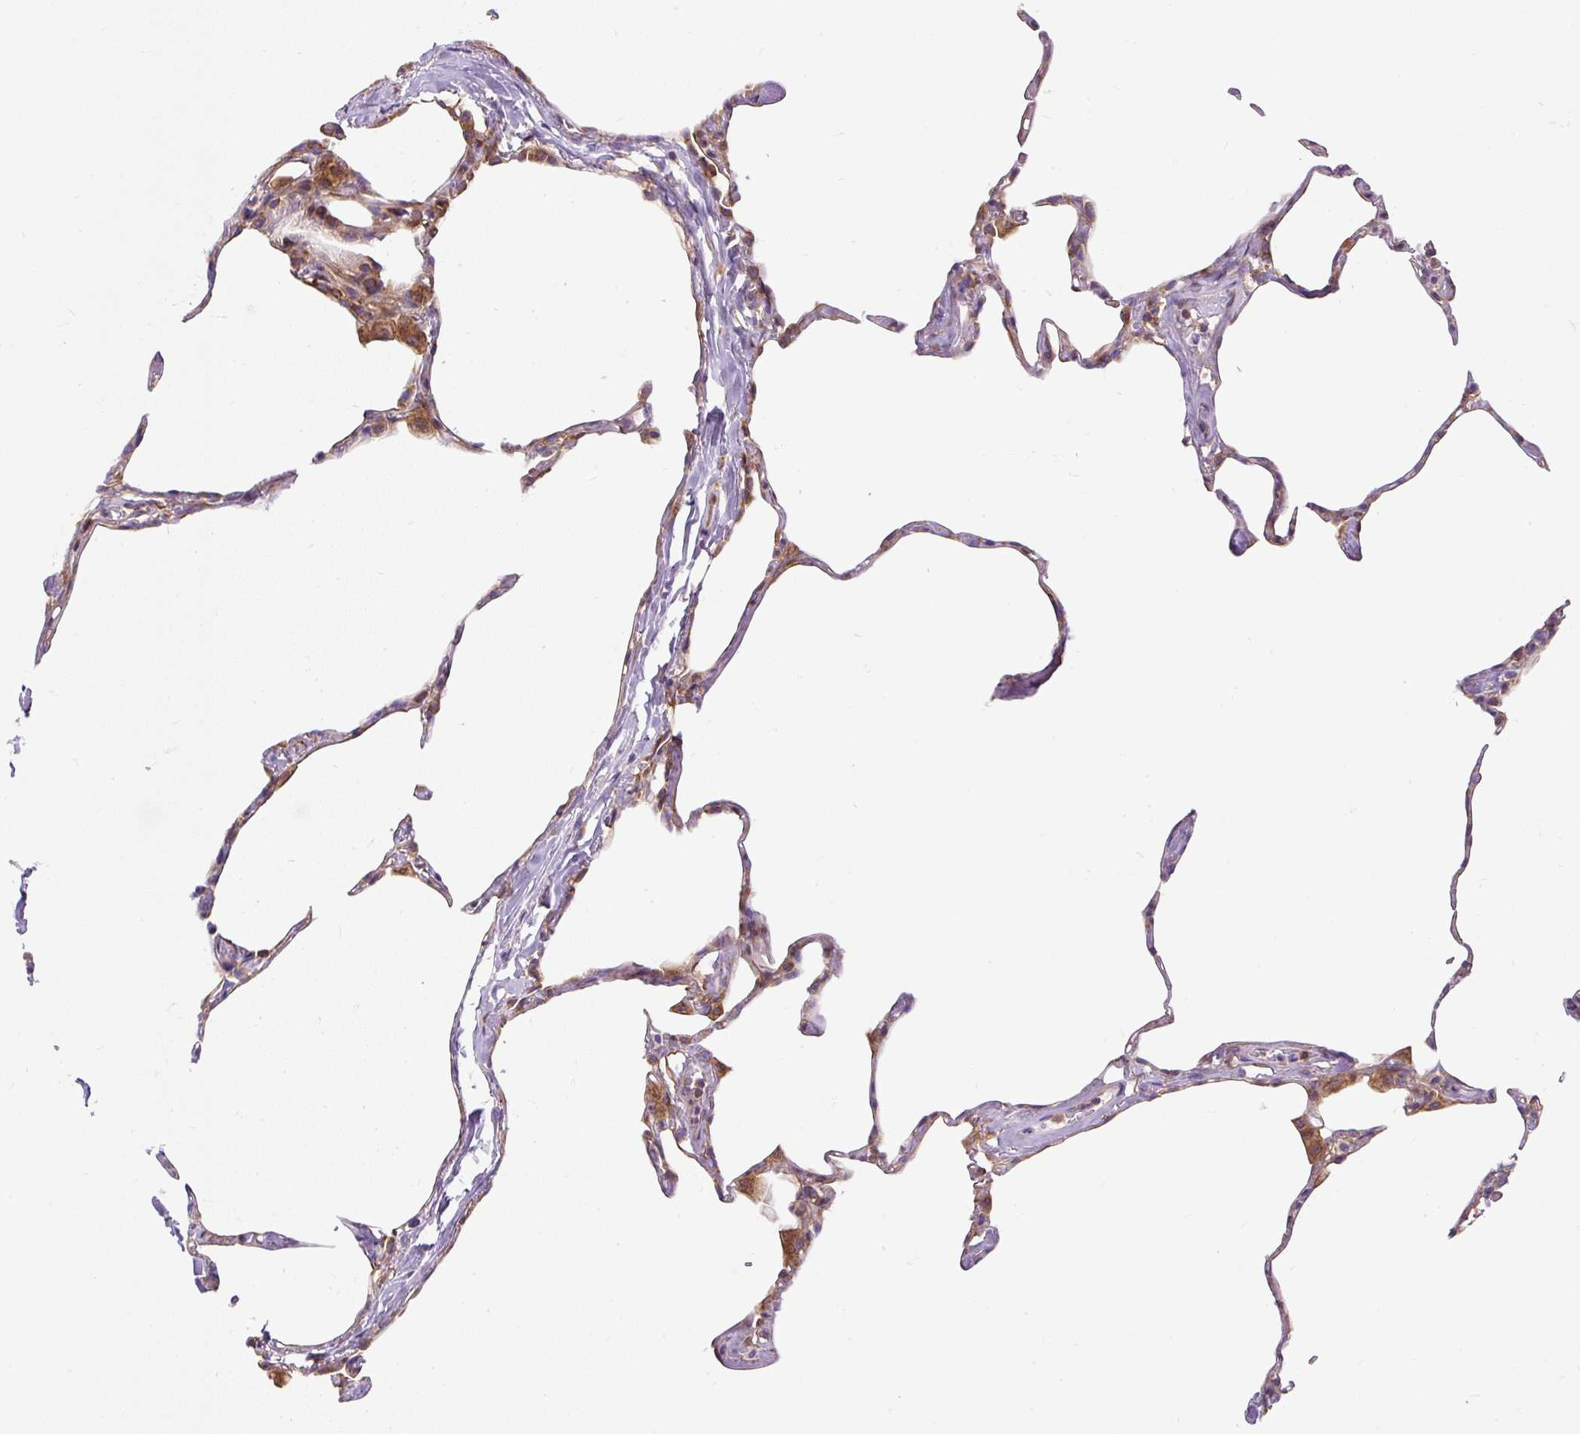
{"staining": {"intensity": "moderate", "quantity": "25%-75%", "location": "cytoplasmic/membranous"}, "tissue": "lung", "cell_type": "Alveolar cells", "image_type": "normal", "snomed": [{"axis": "morphology", "description": "Normal tissue, NOS"}, {"axis": "topography", "description": "Lung"}], "caption": "Lung stained with IHC demonstrates moderate cytoplasmic/membranous staining in approximately 25%-75% of alveolar cells. Immunohistochemistry stains the protein of interest in brown and the nuclei are stained blue.", "gene": "MAP1S", "patient": {"sex": "male", "age": 65}}